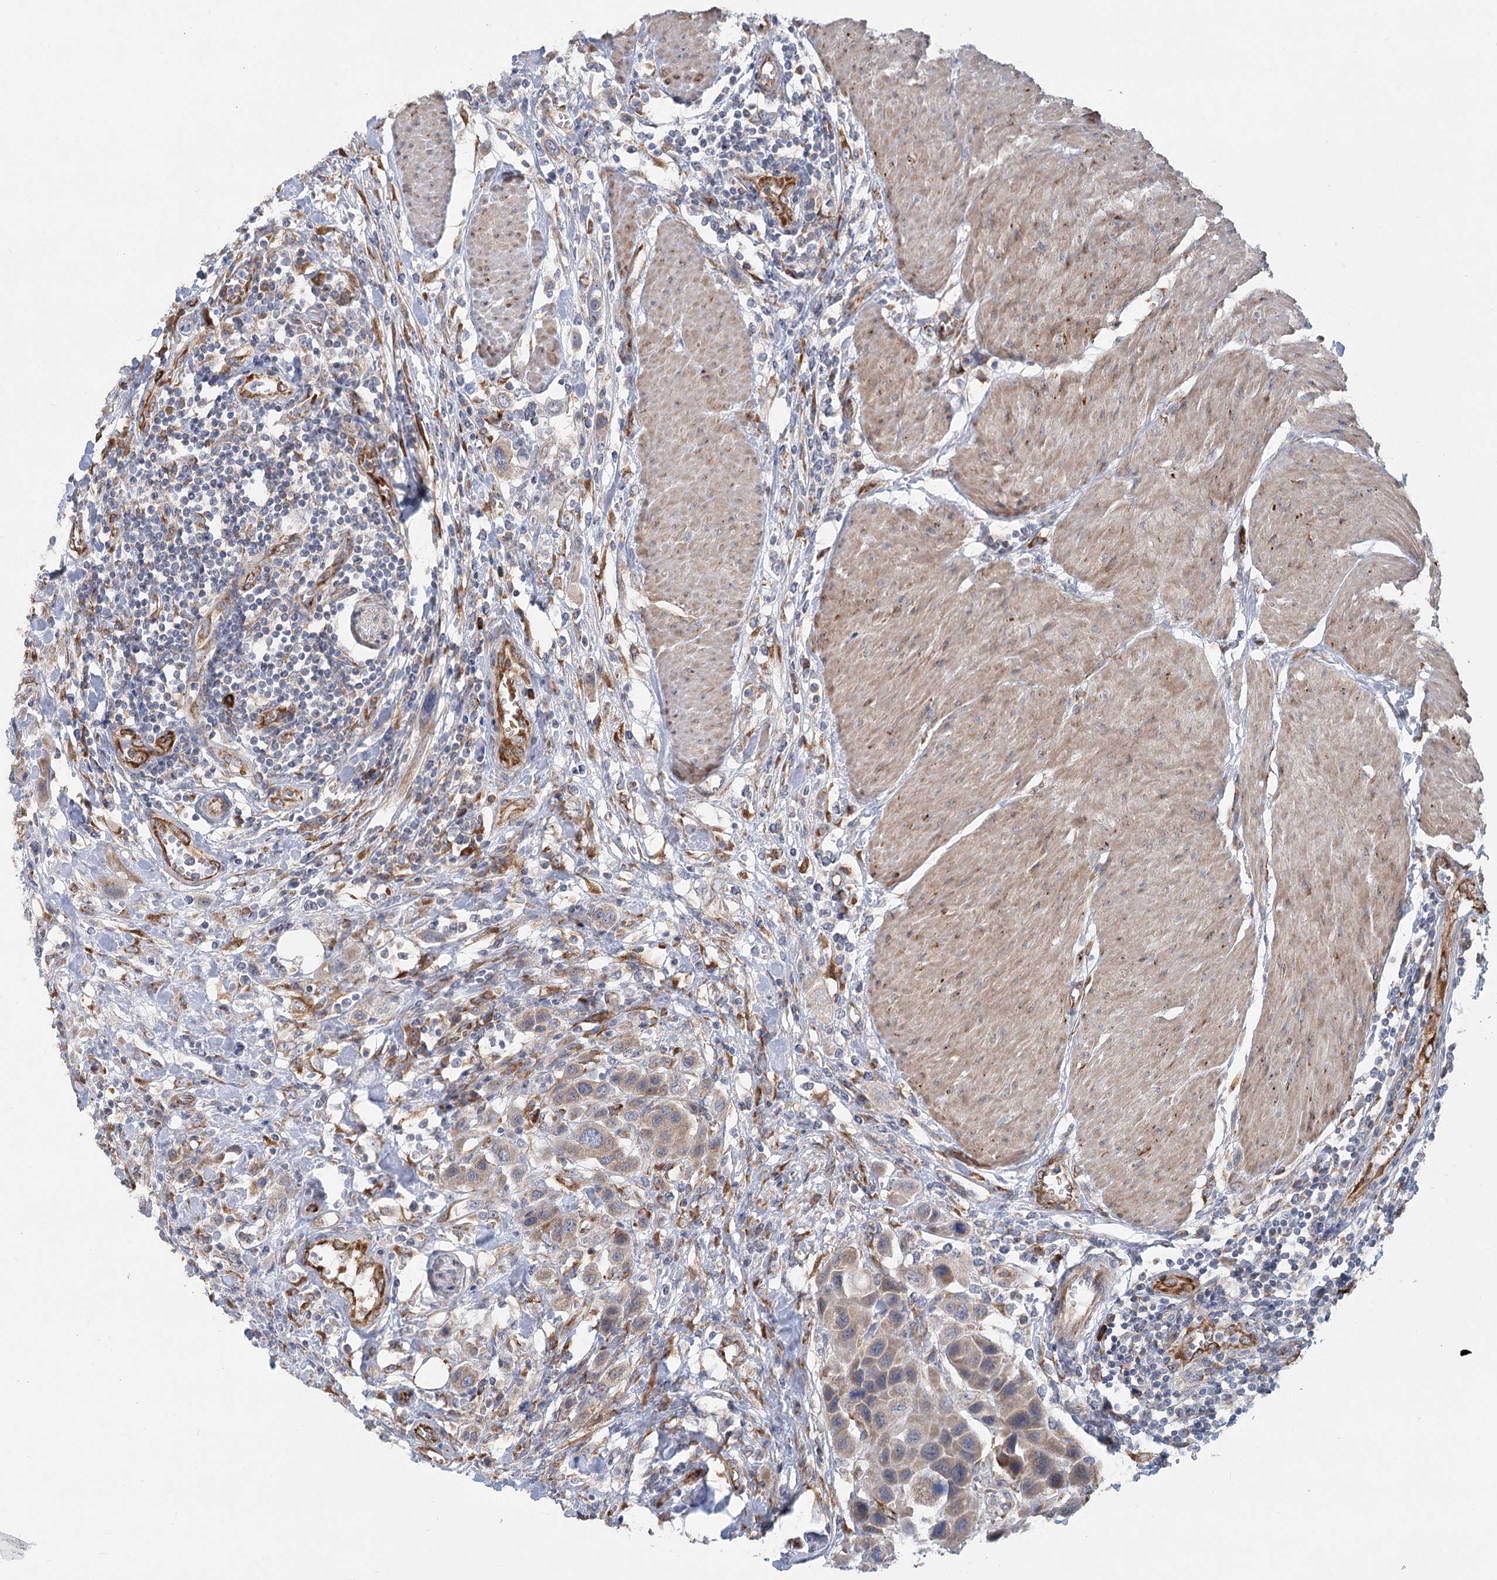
{"staining": {"intensity": "weak", "quantity": "25%-75%", "location": "cytoplasmic/membranous"}, "tissue": "urothelial cancer", "cell_type": "Tumor cells", "image_type": "cancer", "snomed": [{"axis": "morphology", "description": "Urothelial carcinoma, High grade"}, {"axis": "topography", "description": "Urinary bladder"}], "caption": "Immunohistochemical staining of urothelial cancer displays low levels of weak cytoplasmic/membranous protein positivity in about 25%-75% of tumor cells.", "gene": "CIB4", "patient": {"sex": "male", "age": 50}}